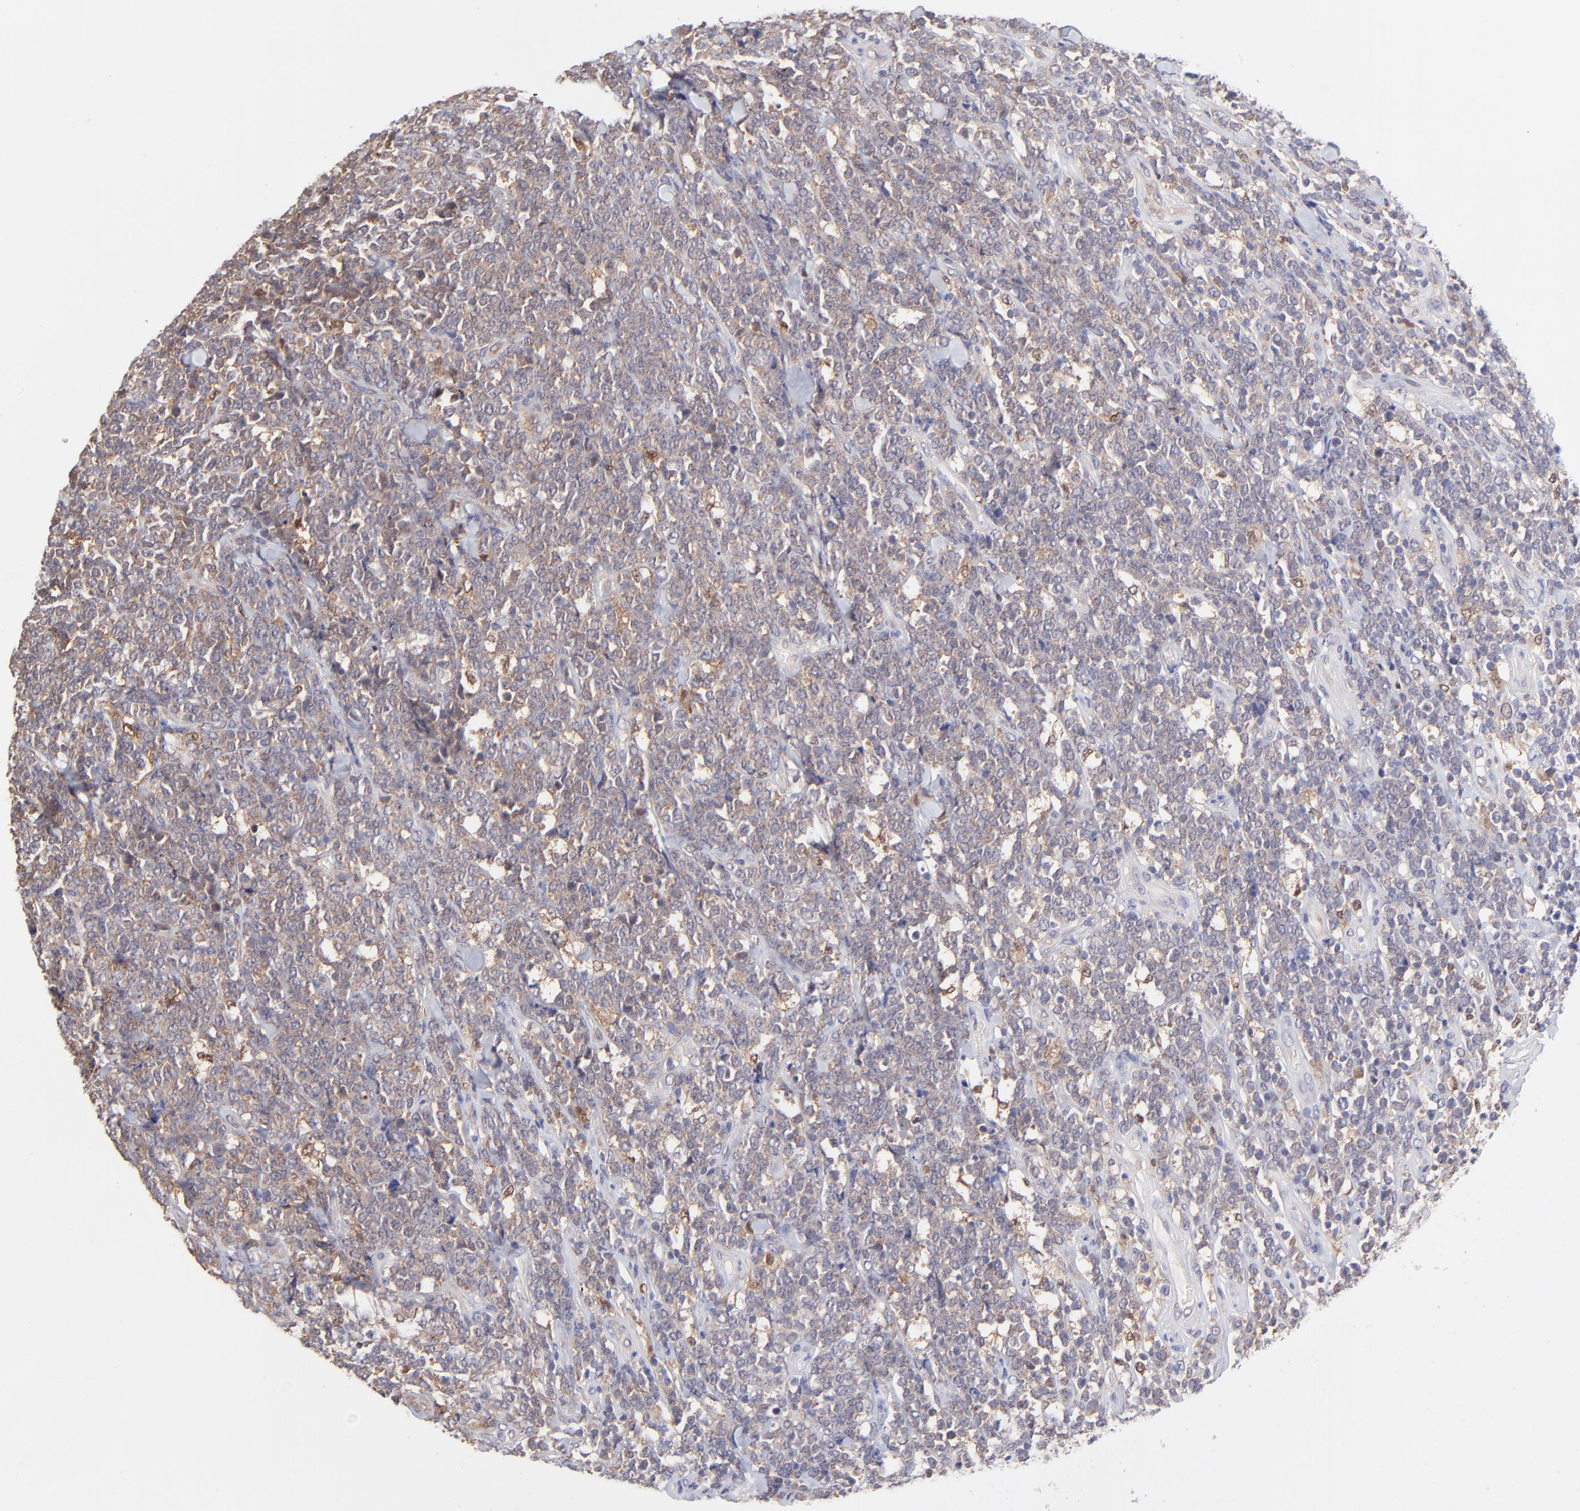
{"staining": {"intensity": "weak", "quantity": "<25%", "location": "nuclear"}, "tissue": "lymphoma", "cell_type": "Tumor cells", "image_type": "cancer", "snomed": [{"axis": "morphology", "description": "Malignant lymphoma, non-Hodgkin's type, High grade"}, {"axis": "topography", "description": "Small intestine"}, {"axis": "topography", "description": "Colon"}], "caption": "This is an IHC image of human high-grade malignant lymphoma, non-Hodgkin's type. There is no positivity in tumor cells.", "gene": "HYAL1", "patient": {"sex": "male", "age": 8}}